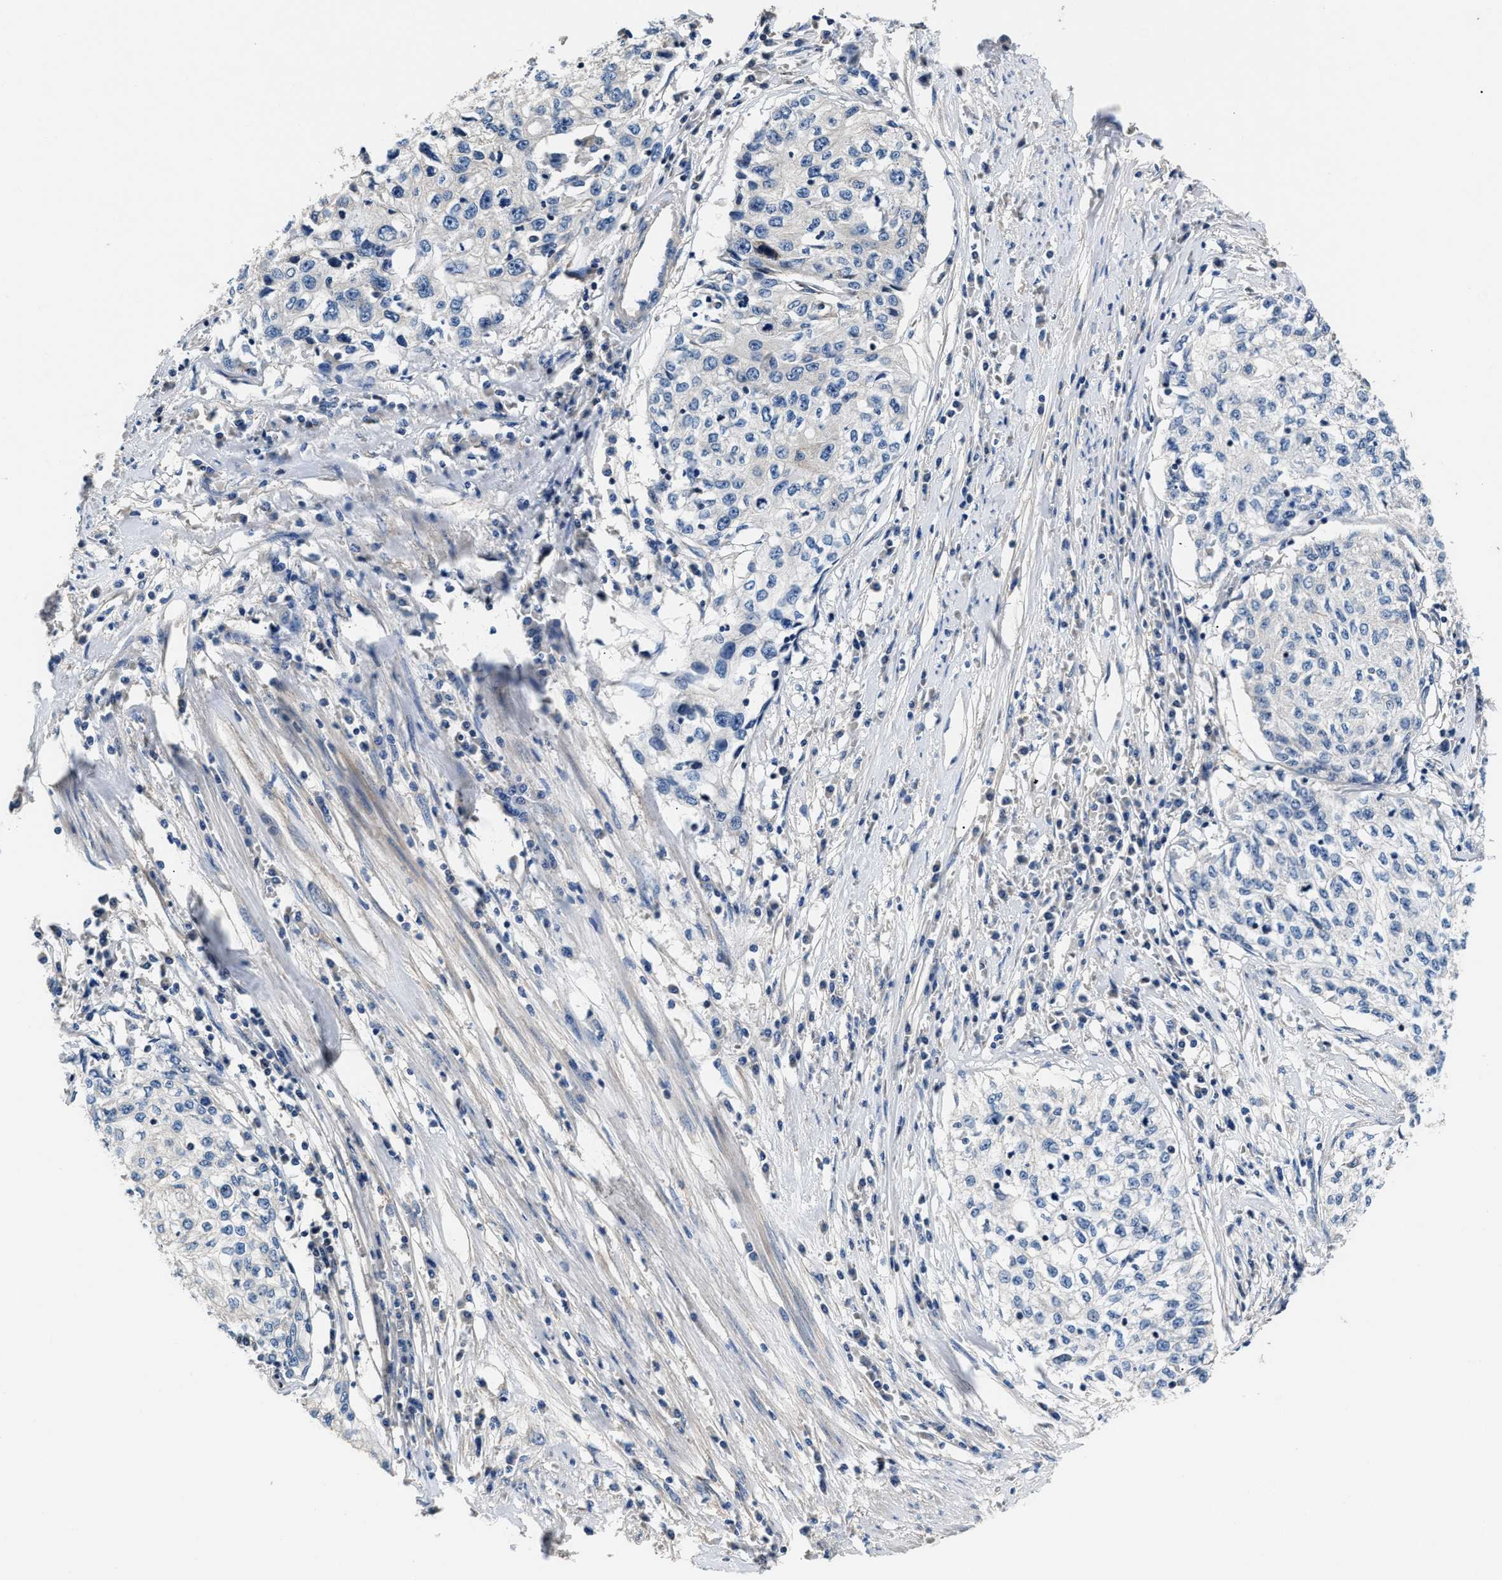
{"staining": {"intensity": "negative", "quantity": "none", "location": "none"}, "tissue": "cervical cancer", "cell_type": "Tumor cells", "image_type": "cancer", "snomed": [{"axis": "morphology", "description": "Squamous cell carcinoma, NOS"}, {"axis": "topography", "description": "Cervix"}], "caption": "DAB (3,3'-diaminobenzidine) immunohistochemical staining of human squamous cell carcinoma (cervical) shows no significant positivity in tumor cells. The staining is performed using DAB brown chromogen with nuclei counter-stained in using hematoxylin.", "gene": "TEX2", "patient": {"sex": "female", "age": 57}}